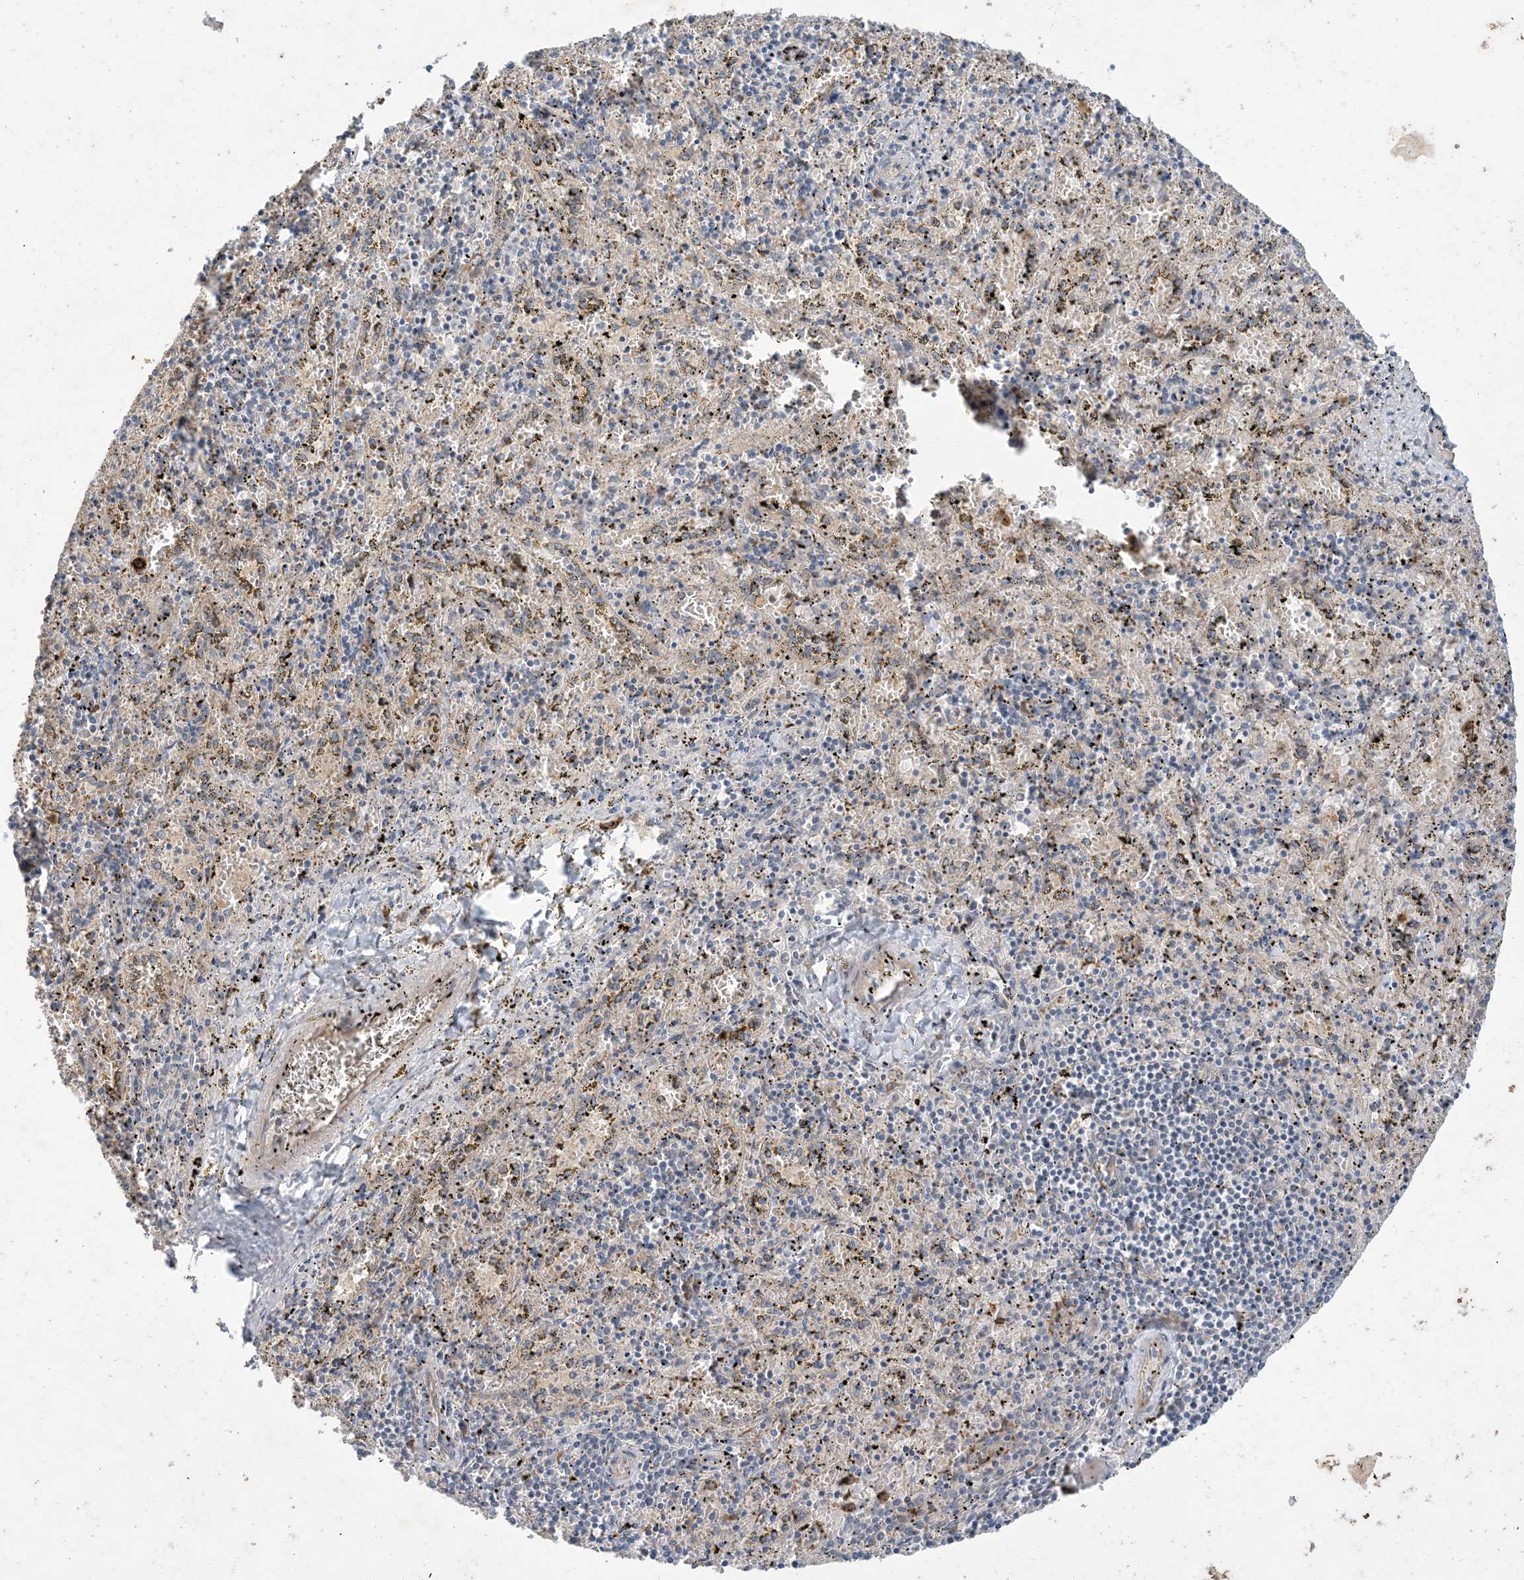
{"staining": {"intensity": "negative", "quantity": "none", "location": "none"}, "tissue": "spleen", "cell_type": "Cells in red pulp", "image_type": "normal", "snomed": [{"axis": "morphology", "description": "Normal tissue, NOS"}, {"axis": "topography", "description": "Spleen"}], "caption": "This is a photomicrograph of immunohistochemistry (IHC) staining of unremarkable spleen, which shows no positivity in cells in red pulp.", "gene": "MRPS18A", "patient": {"sex": "male", "age": 11}}